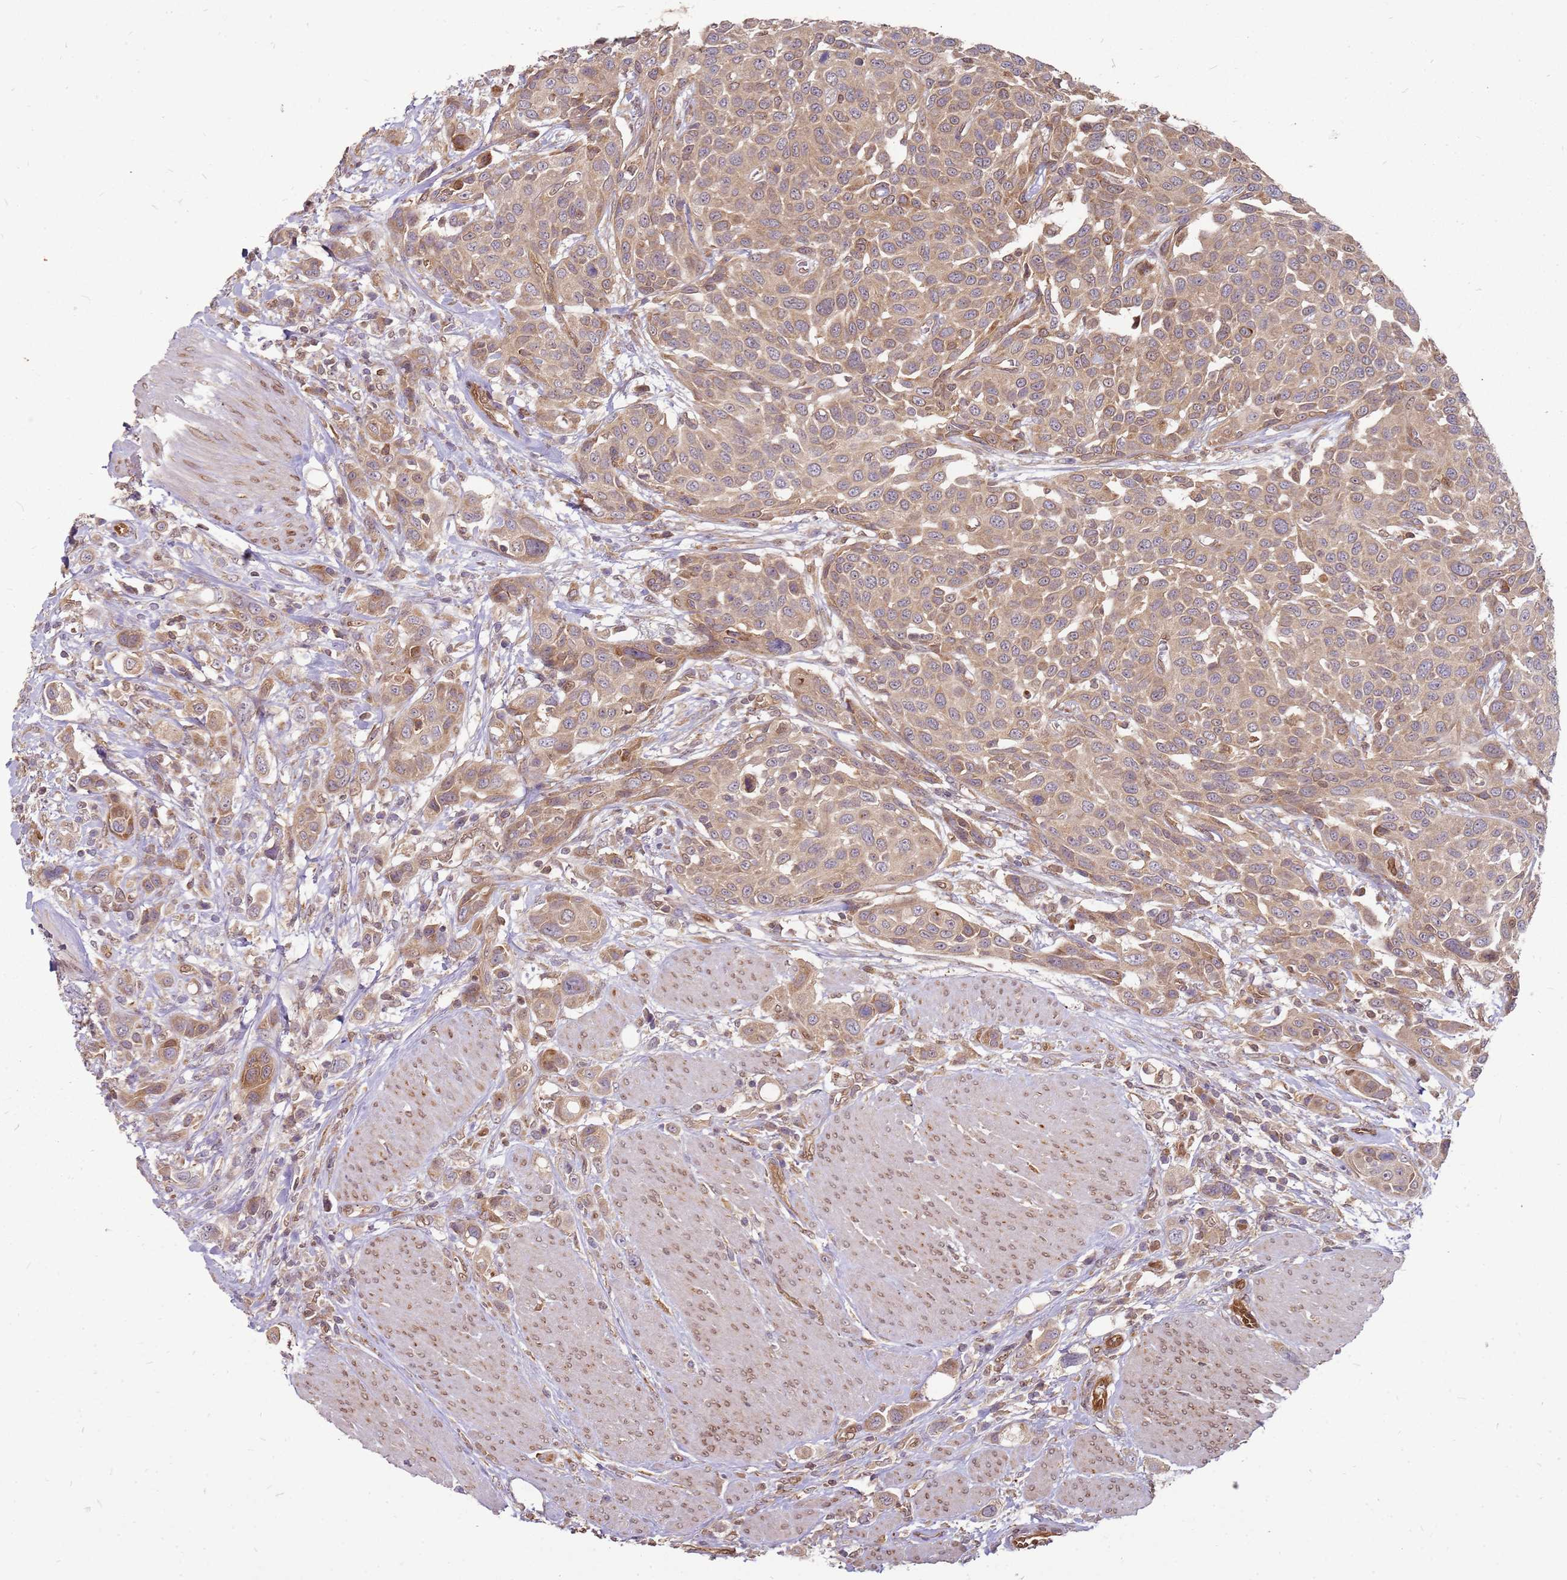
{"staining": {"intensity": "weak", "quantity": ">75%", "location": "cytoplasmic/membranous,nuclear"}, "tissue": "urothelial cancer", "cell_type": "Tumor cells", "image_type": "cancer", "snomed": [{"axis": "morphology", "description": "Urothelial carcinoma, High grade"}, {"axis": "topography", "description": "Urinary bladder"}], "caption": "An immunohistochemistry micrograph of tumor tissue is shown. Protein staining in brown shows weak cytoplasmic/membranous and nuclear positivity in urothelial carcinoma (high-grade) within tumor cells.", "gene": "NUDT14", "patient": {"sex": "male", "age": 50}}